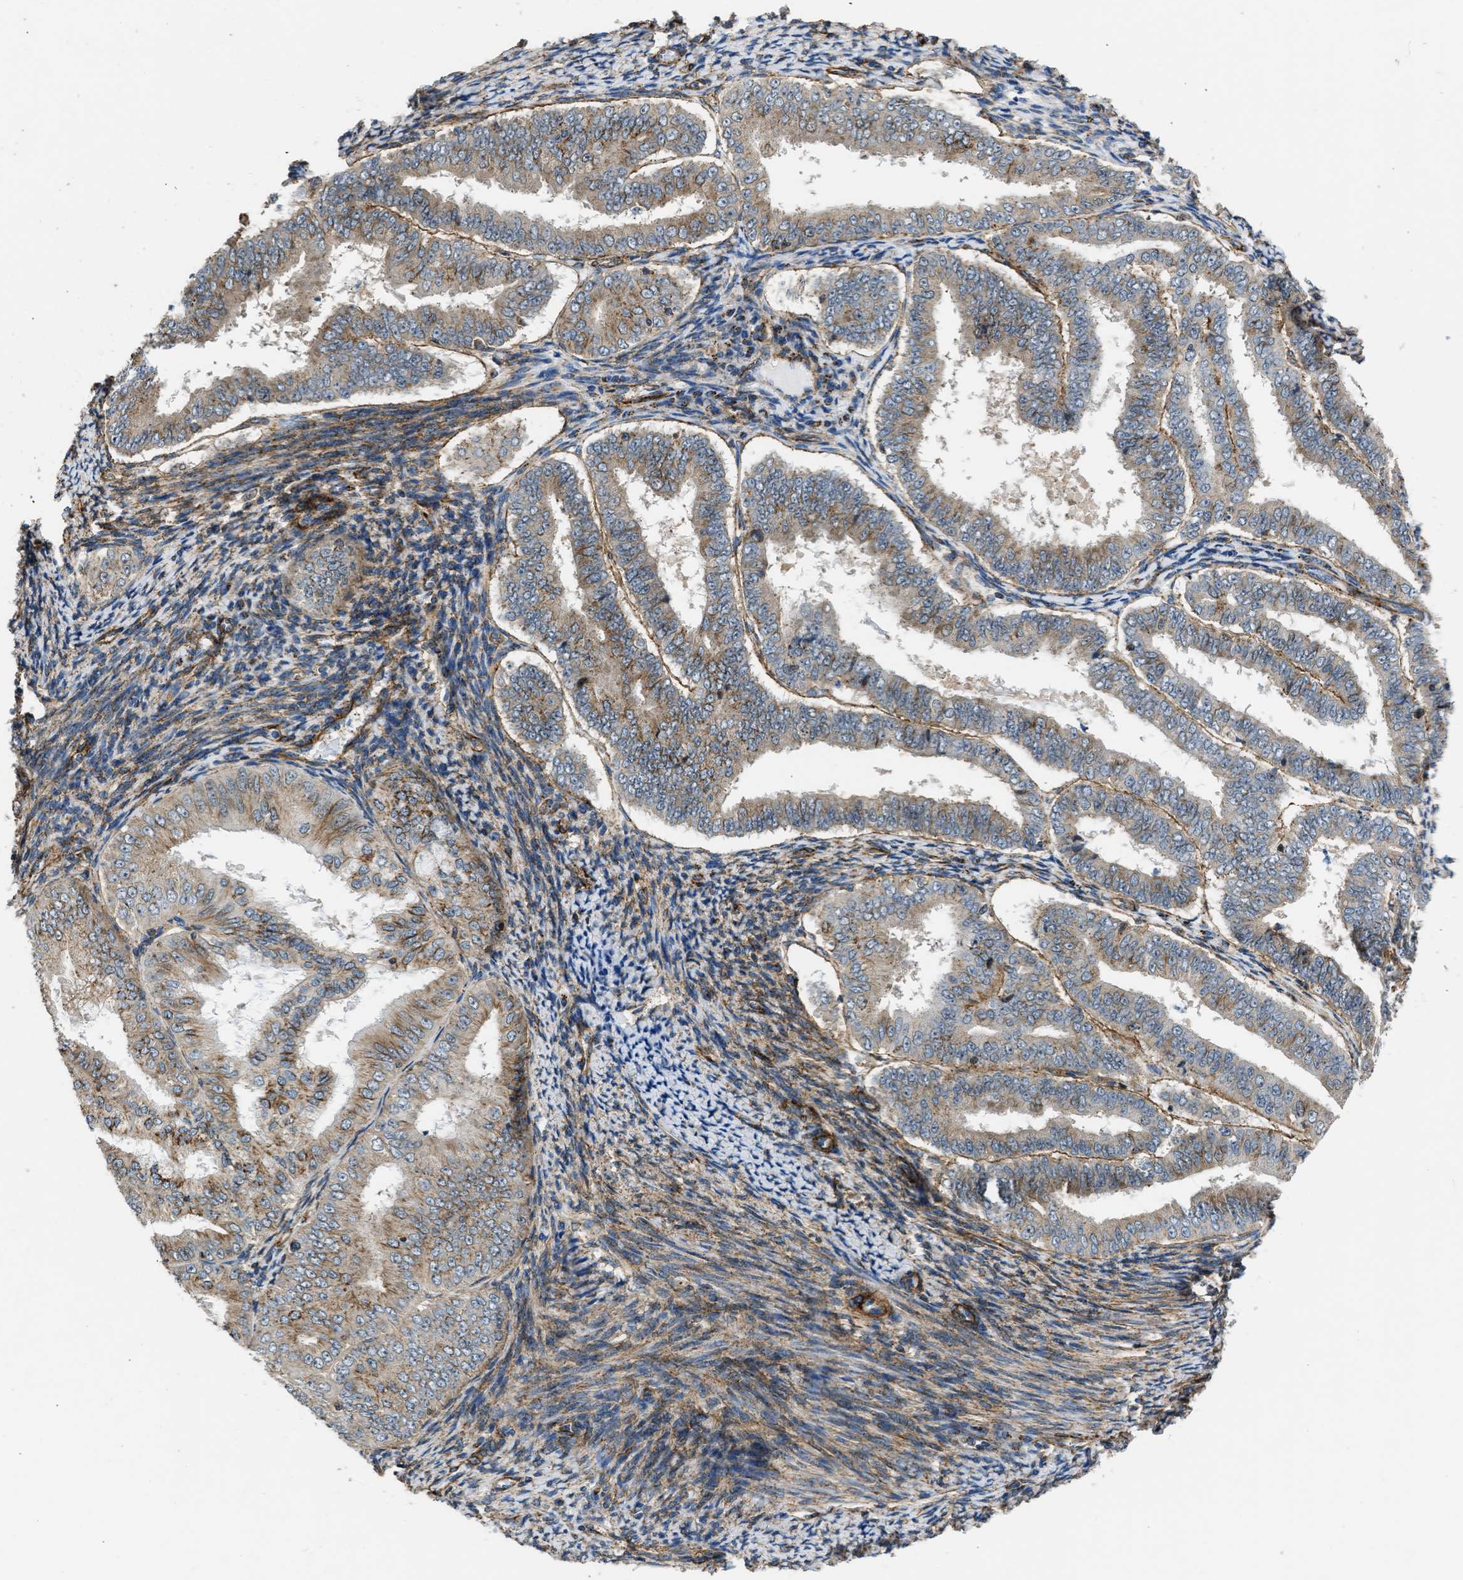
{"staining": {"intensity": "moderate", "quantity": ">75%", "location": "cytoplasmic/membranous"}, "tissue": "endometrial cancer", "cell_type": "Tumor cells", "image_type": "cancer", "snomed": [{"axis": "morphology", "description": "Adenocarcinoma, NOS"}, {"axis": "topography", "description": "Endometrium"}], "caption": "Immunohistochemistry histopathology image of neoplastic tissue: human endometrial cancer stained using IHC demonstrates medium levels of moderate protein expression localized specifically in the cytoplasmic/membranous of tumor cells, appearing as a cytoplasmic/membranous brown color.", "gene": "SEPTIN2", "patient": {"sex": "female", "age": 63}}